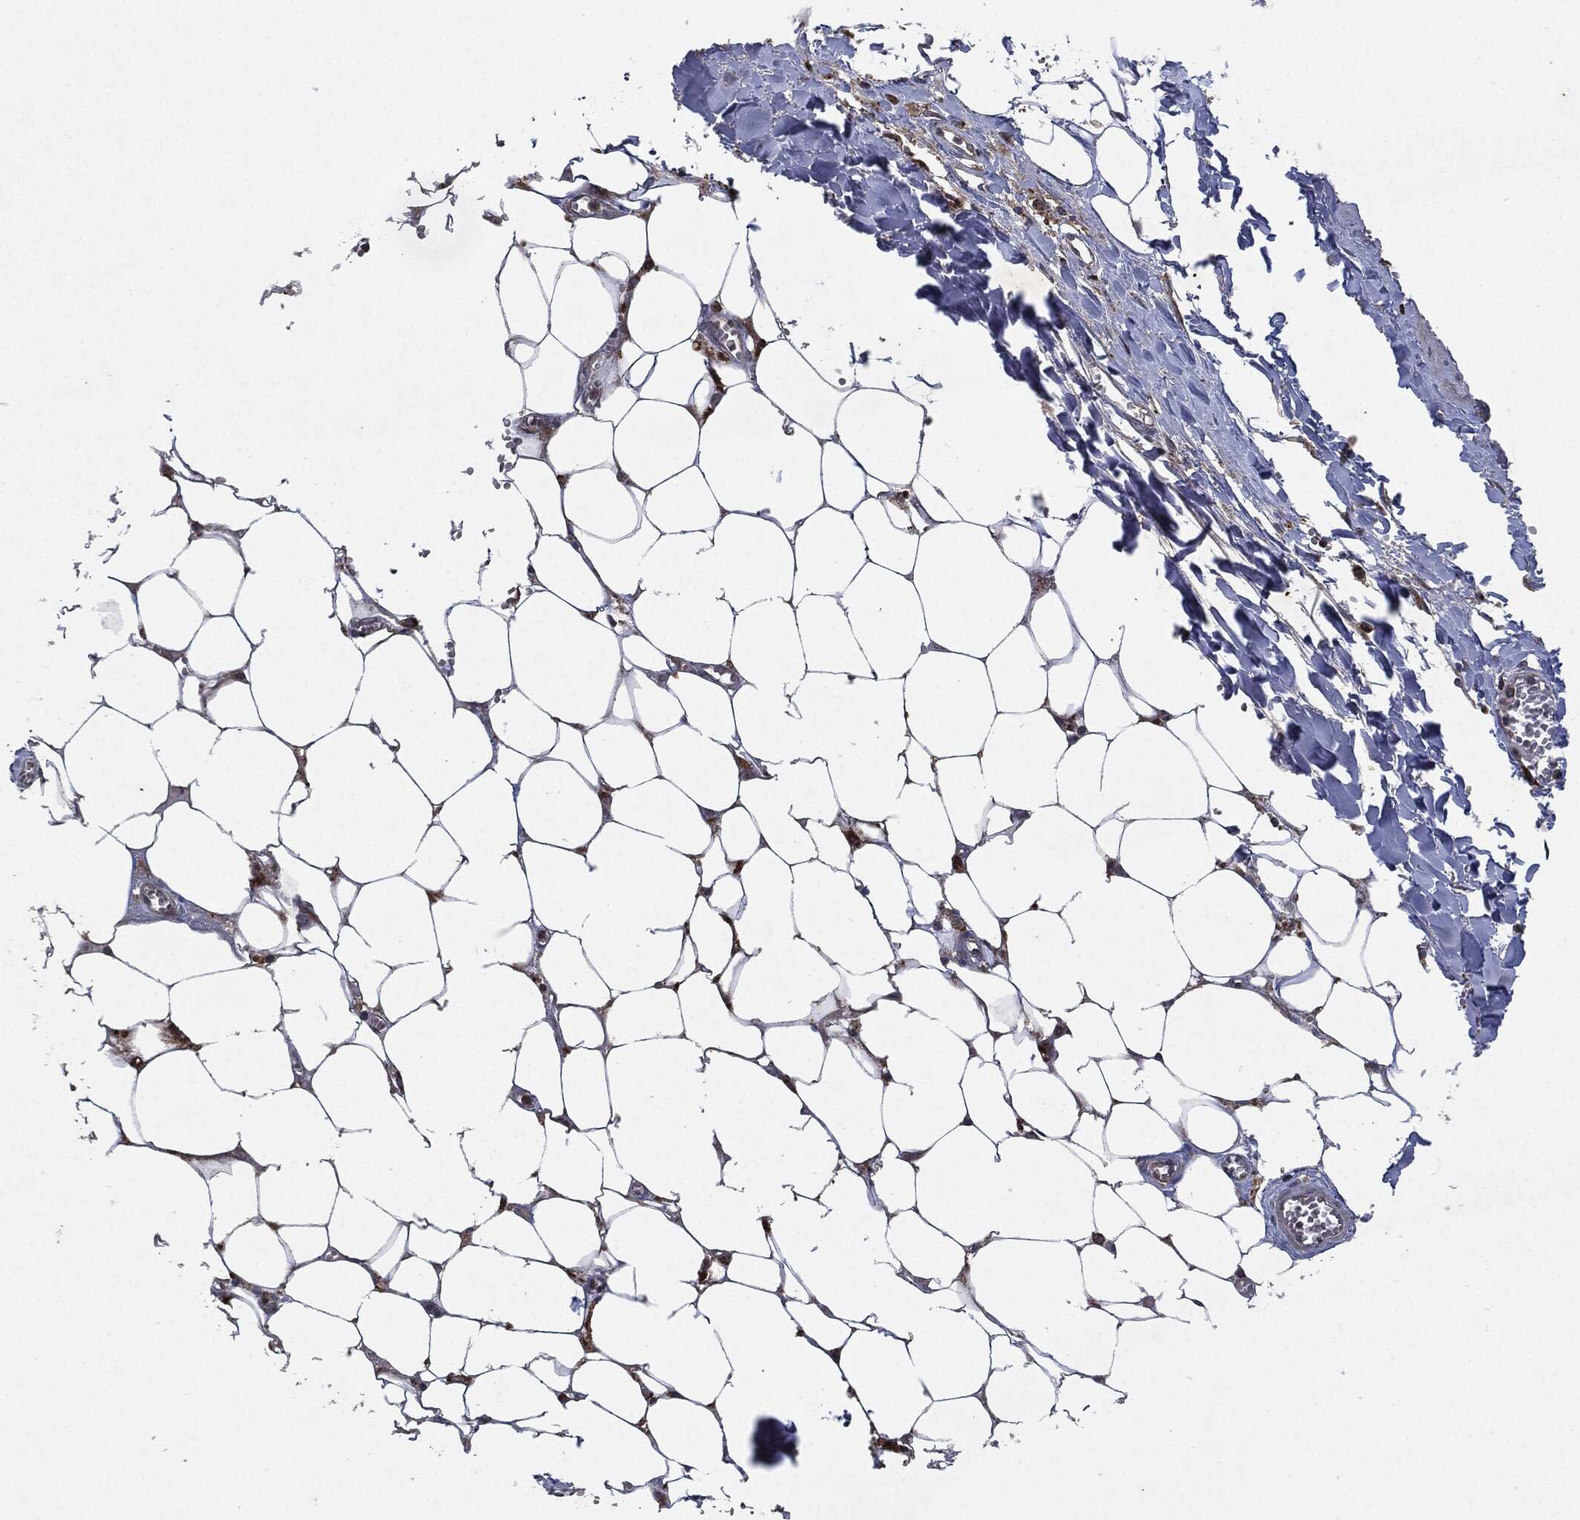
{"staining": {"intensity": "moderate", "quantity": "<25%", "location": "cytoplasmic/membranous"}, "tissue": "adipose tissue", "cell_type": "Adipocytes", "image_type": "normal", "snomed": [{"axis": "morphology", "description": "Normal tissue, NOS"}, {"axis": "morphology", "description": "Squamous cell carcinoma, NOS"}, {"axis": "topography", "description": "Cartilage tissue"}, {"axis": "topography", "description": "Lung"}], "caption": "Immunohistochemistry (IHC) micrograph of unremarkable adipose tissue: human adipose tissue stained using immunohistochemistry reveals low levels of moderate protein expression localized specifically in the cytoplasmic/membranous of adipocytes, appearing as a cytoplasmic/membranous brown color.", "gene": "SLC31A2", "patient": {"sex": "male", "age": 66}}